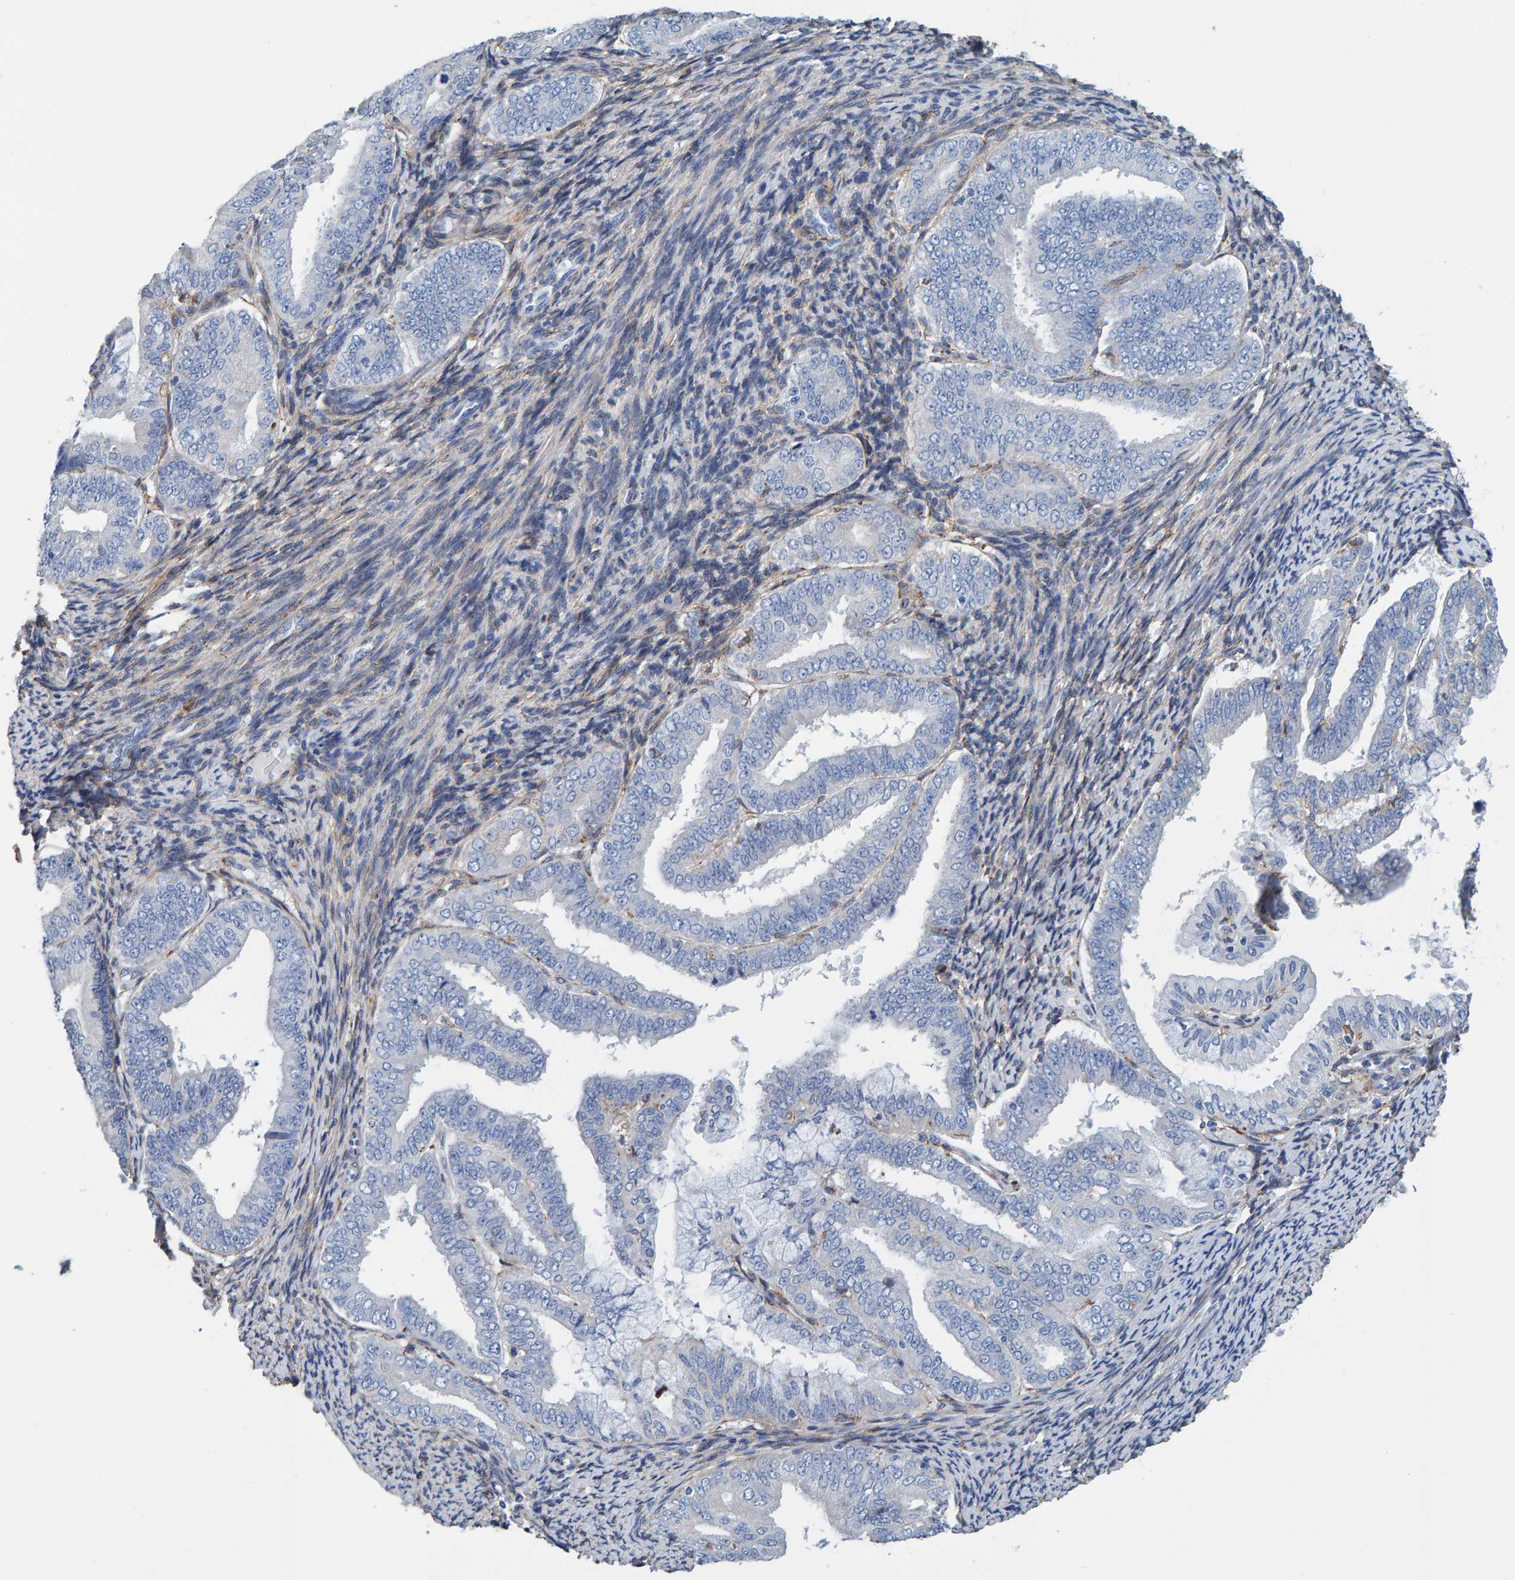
{"staining": {"intensity": "negative", "quantity": "none", "location": "none"}, "tissue": "endometrial cancer", "cell_type": "Tumor cells", "image_type": "cancer", "snomed": [{"axis": "morphology", "description": "Adenocarcinoma, NOS"}, {"axis": "topography", "description": "Endometrium"}], "caption": "Immunohistochemistry histopathology image of neoplastic tissue: endometrial adenocarcinoma stained with DAB exhibits no significant protein expression in tumor cells. (DAB immunohistochemistry (IHC) visualized using brightfield microscopy, high magnification).", "gene": "LRP1", "patient": {"sex": "female", "age": 63}}